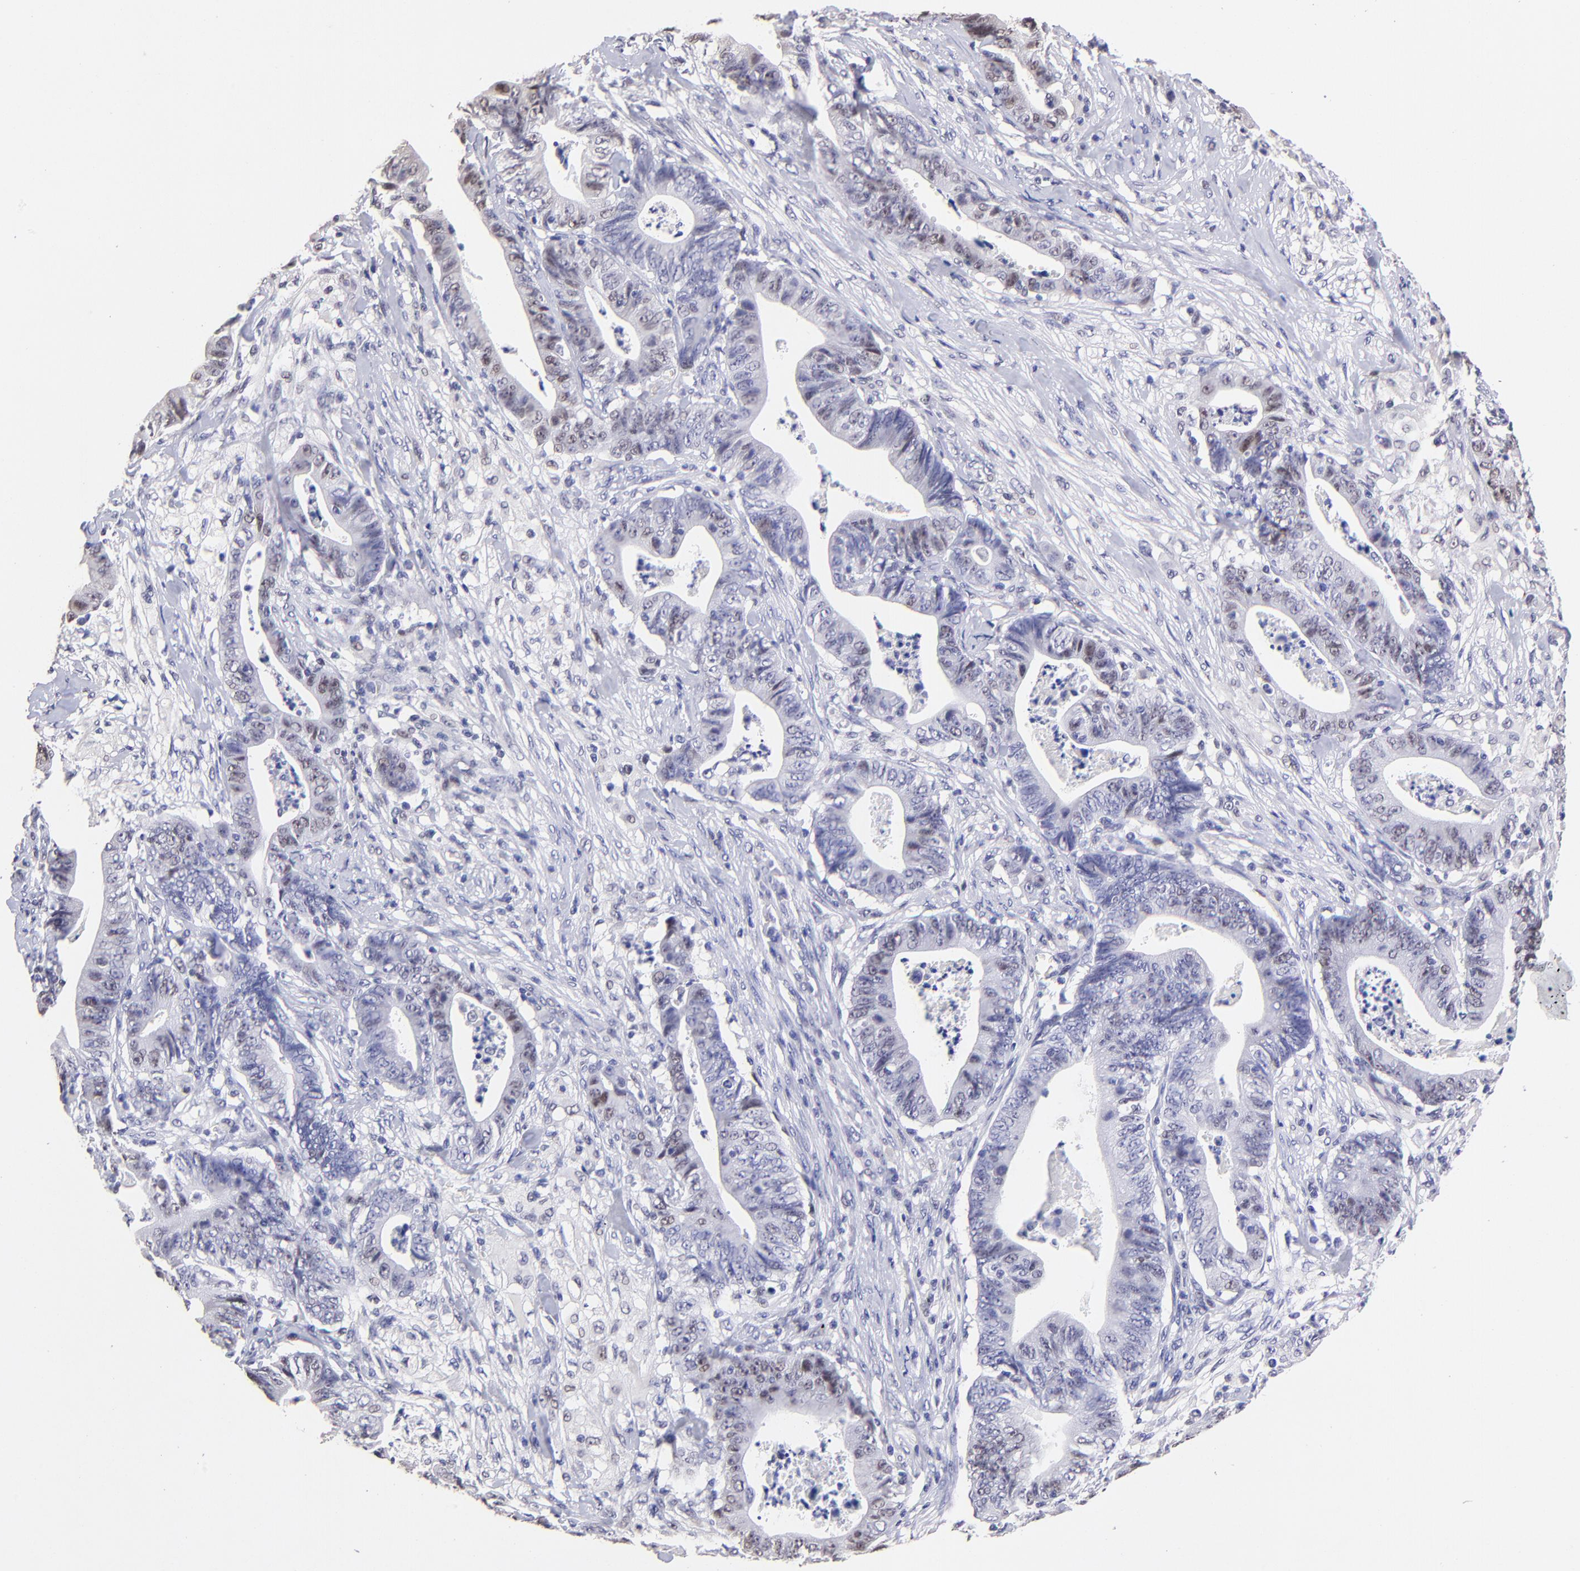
{"staining": {"intensity": "weak", "quantity": "25%-75%", "location": "nuclear"}, "tissue": "stomach cancer", "cell_type": "Tumor cells", "image_type": "cancer", "snomed": [{"axis": "morphology", "description": "Adenocarcinoma, NOS"}, {"axis": "topography", "description": "Stomach, lower"}], "caption": "Immunohistochemistry (IHC) of stomach adenocarcinoma demonstrates low levels of weak nuclear staining in about 25%-75% of tumor cells.", "gene": "DNMT1", "patient": {"sex": "female", "age": 86}}